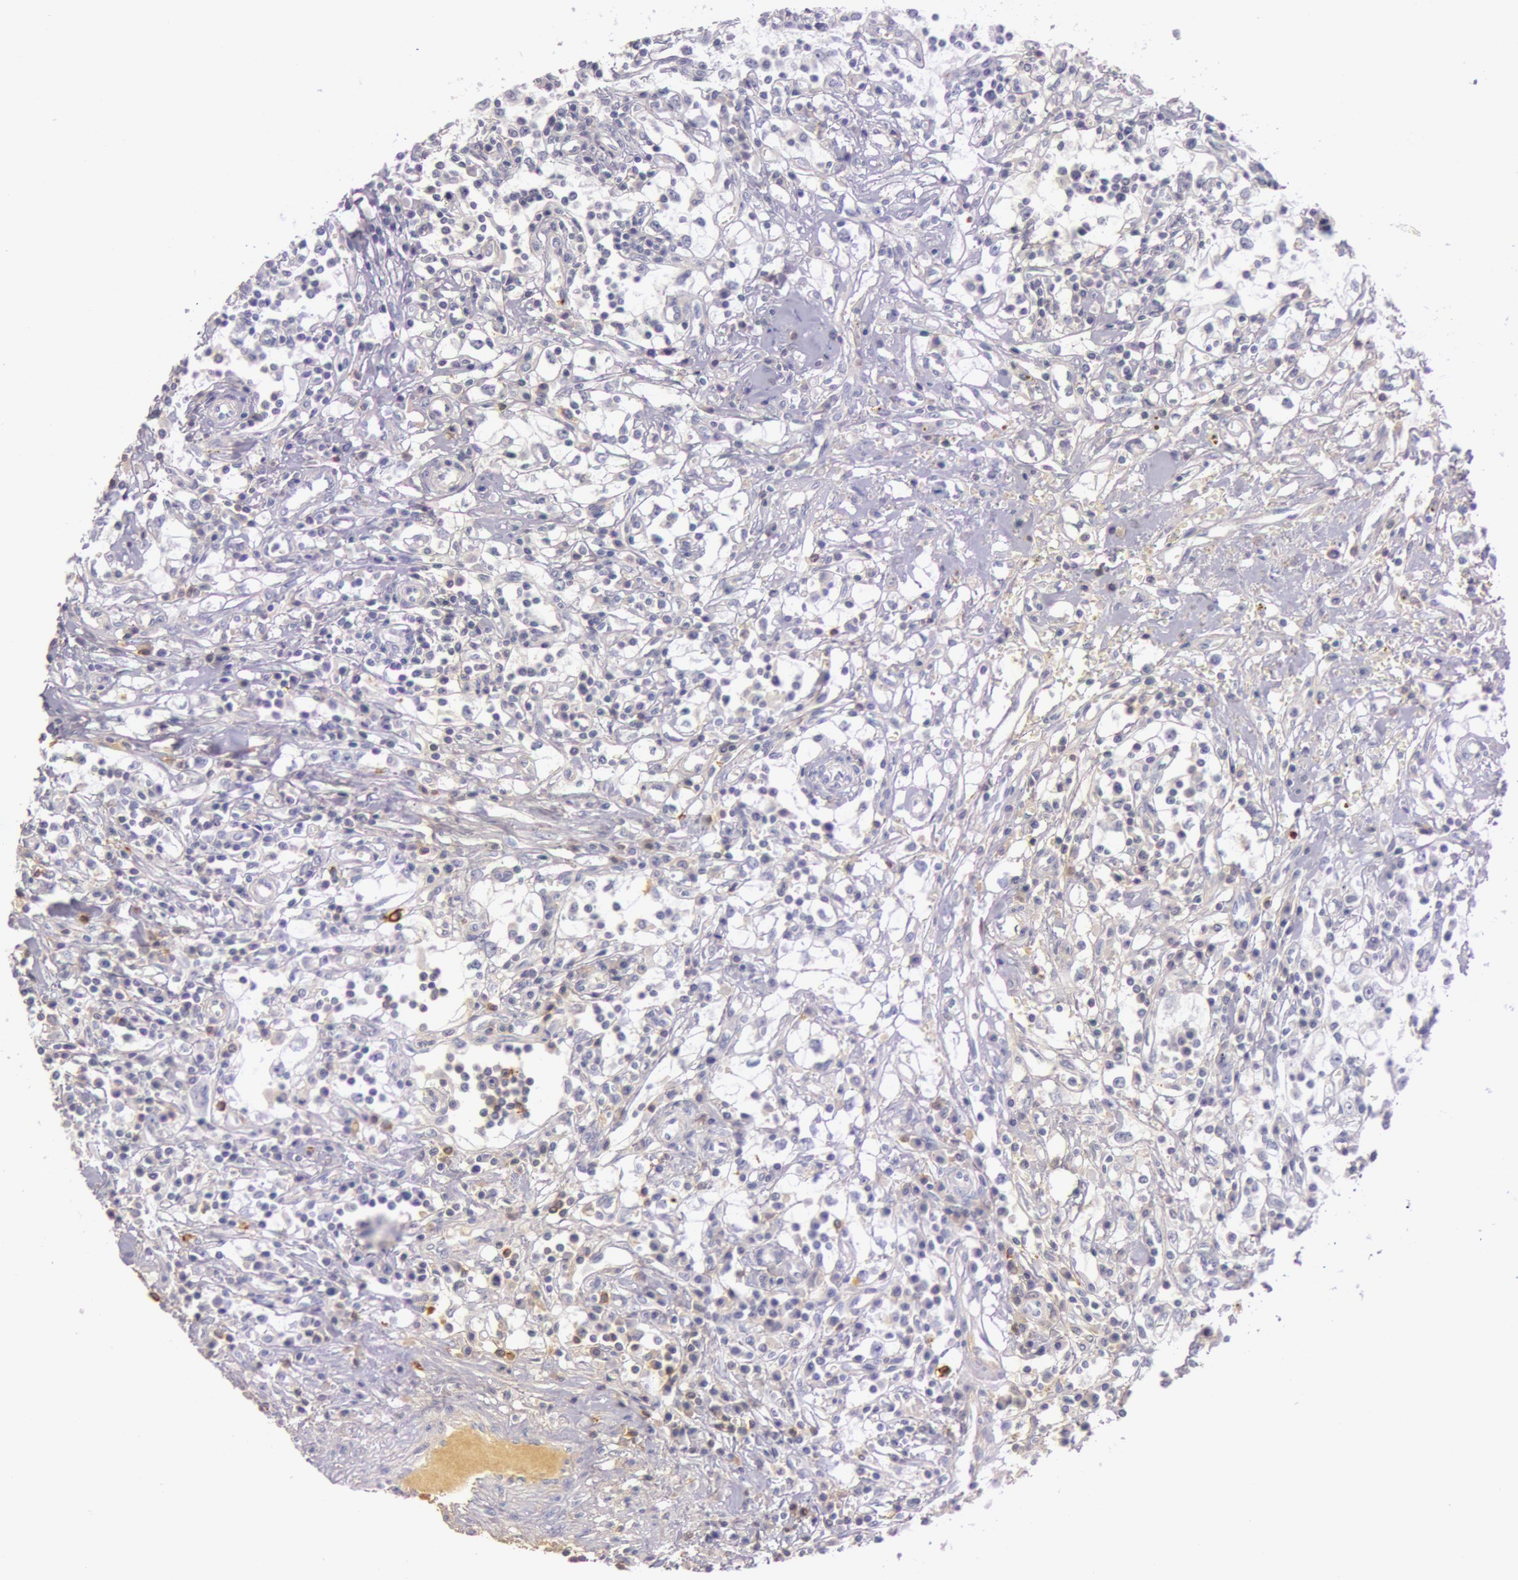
{"staining": {"intensity": "negative", "quantity": "none", "location": "none"}, "tissue": "renal cancer", "cell_type": "Tumor cells", "image_type": "cancer", "snomed": [{"axis": "morphology", "description": "Adenocarcinoma, NOS"}, {"axis": "topography", "description": "Kidney"}], "caption": "The photomicrograph exhibits no significant positivity in tumor cells of renal cancer.", "gene": "C4BPA", "patient": {"sex": "male", "age": 82}}